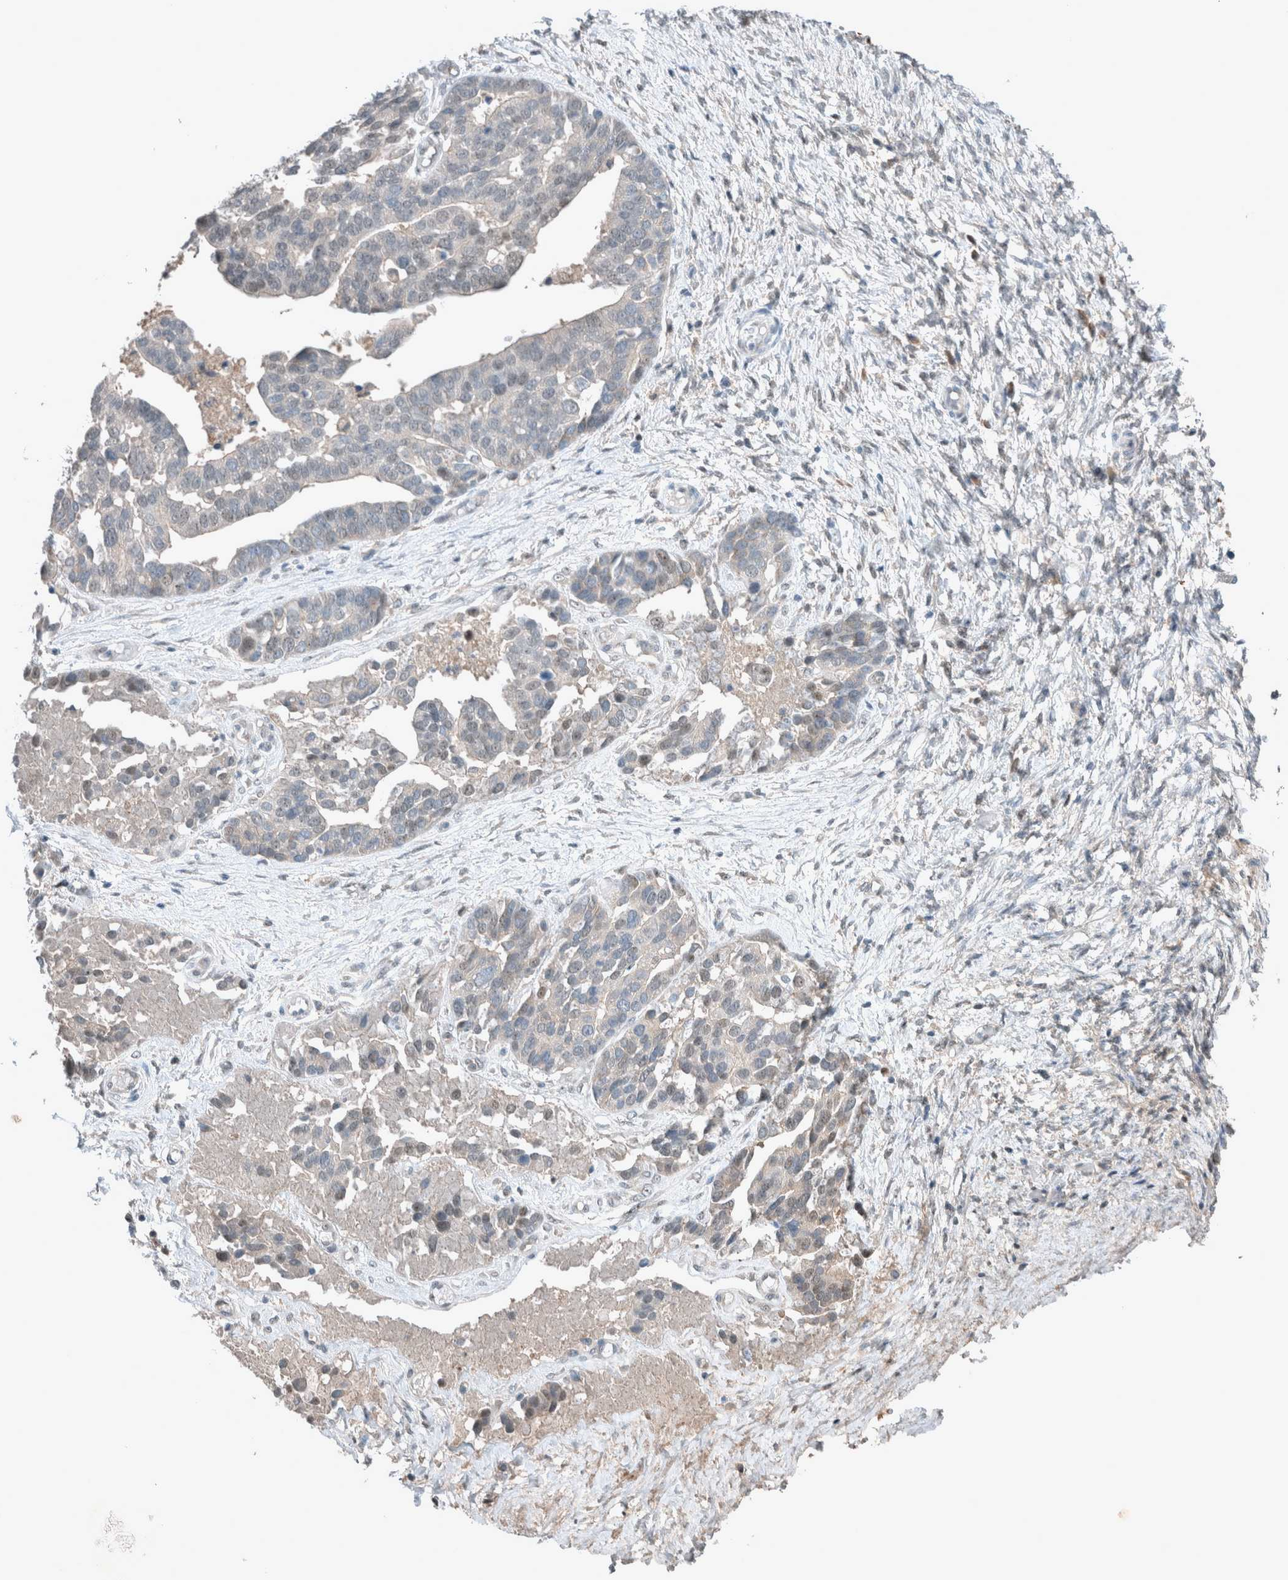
{"staining": {"intensity": "negative", "quantity": "none", "location": "none"}, "tissue": "ovarian cancer", "cell_type": "Tumor cells", "image_type": "cancer", "snomed": [{"axis": "morphology", "description": "Cystadenocarcinoma, serous, NOS"}, {"axis": "topography", "description": "Ovary"}], "caption": "DAB (3,3'-diaminobenzidine) immunohistochemical staining of human ovarian cancer (serous cystadenocarcinoma) shows no significant positivity in tumor cells.", "gene": "RALGDS", "patient": {"sex": "female", "age": 44}}